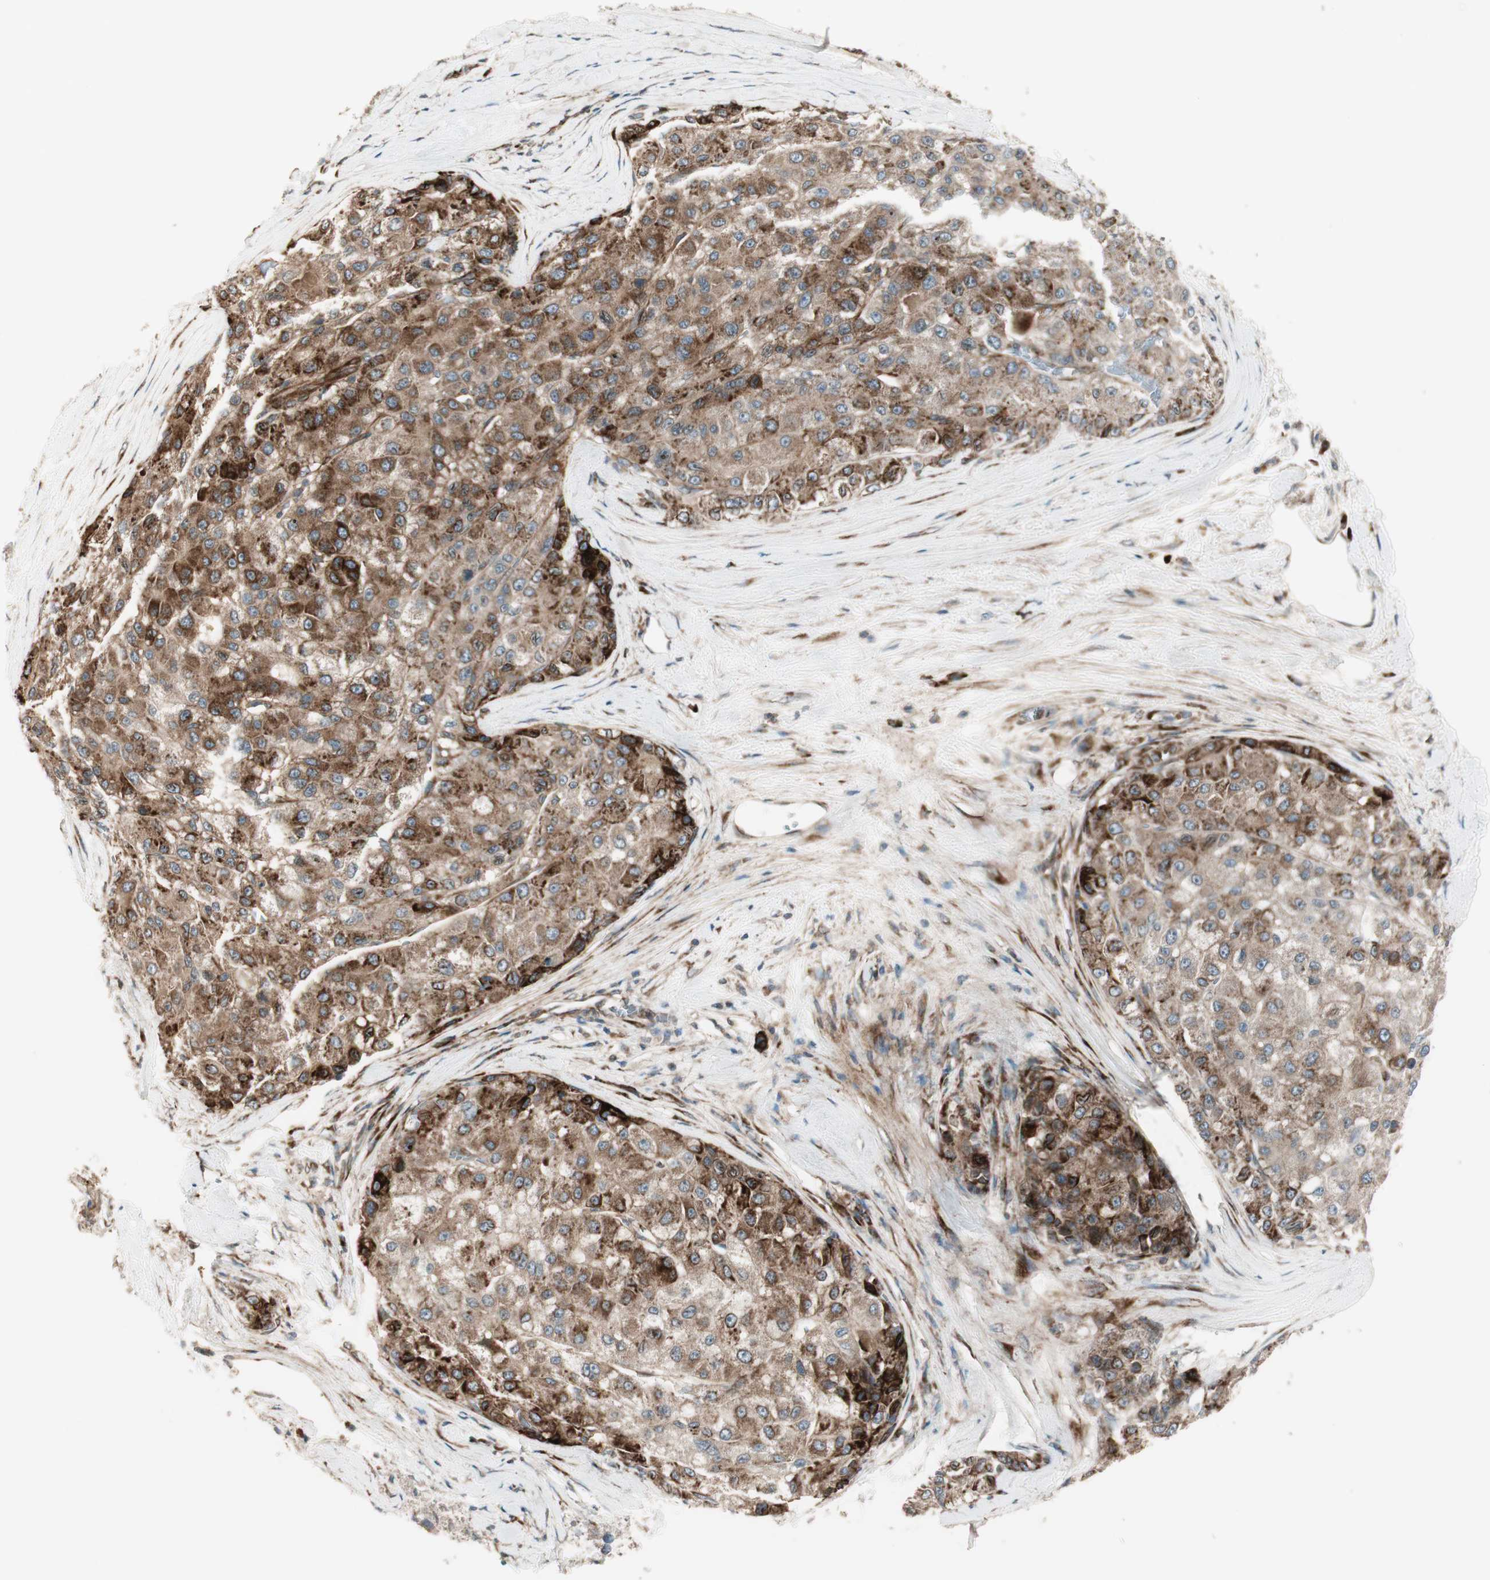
{"staining": {"intensity": "strong", "quantity": "25%-75%", "location": "cytoplasmic/membranous"}, "tissue": "liver cancer", "cell_type": "Tumor cells", "image_type": "cancer", "snomed": [{"axis": "morphology", "description": "Carcinoma, Hepatocellular, NOS"}, {"axis": "topography", "description": "Liver"}], "caption": "Immunohistochemical staining of liver cancer displays strong cytoplasmic/membranous protein staining in about 25%-75% of tumor cells.", "gene": "PPP2R5E", "patient": {"sex": "male", "age": 80}}